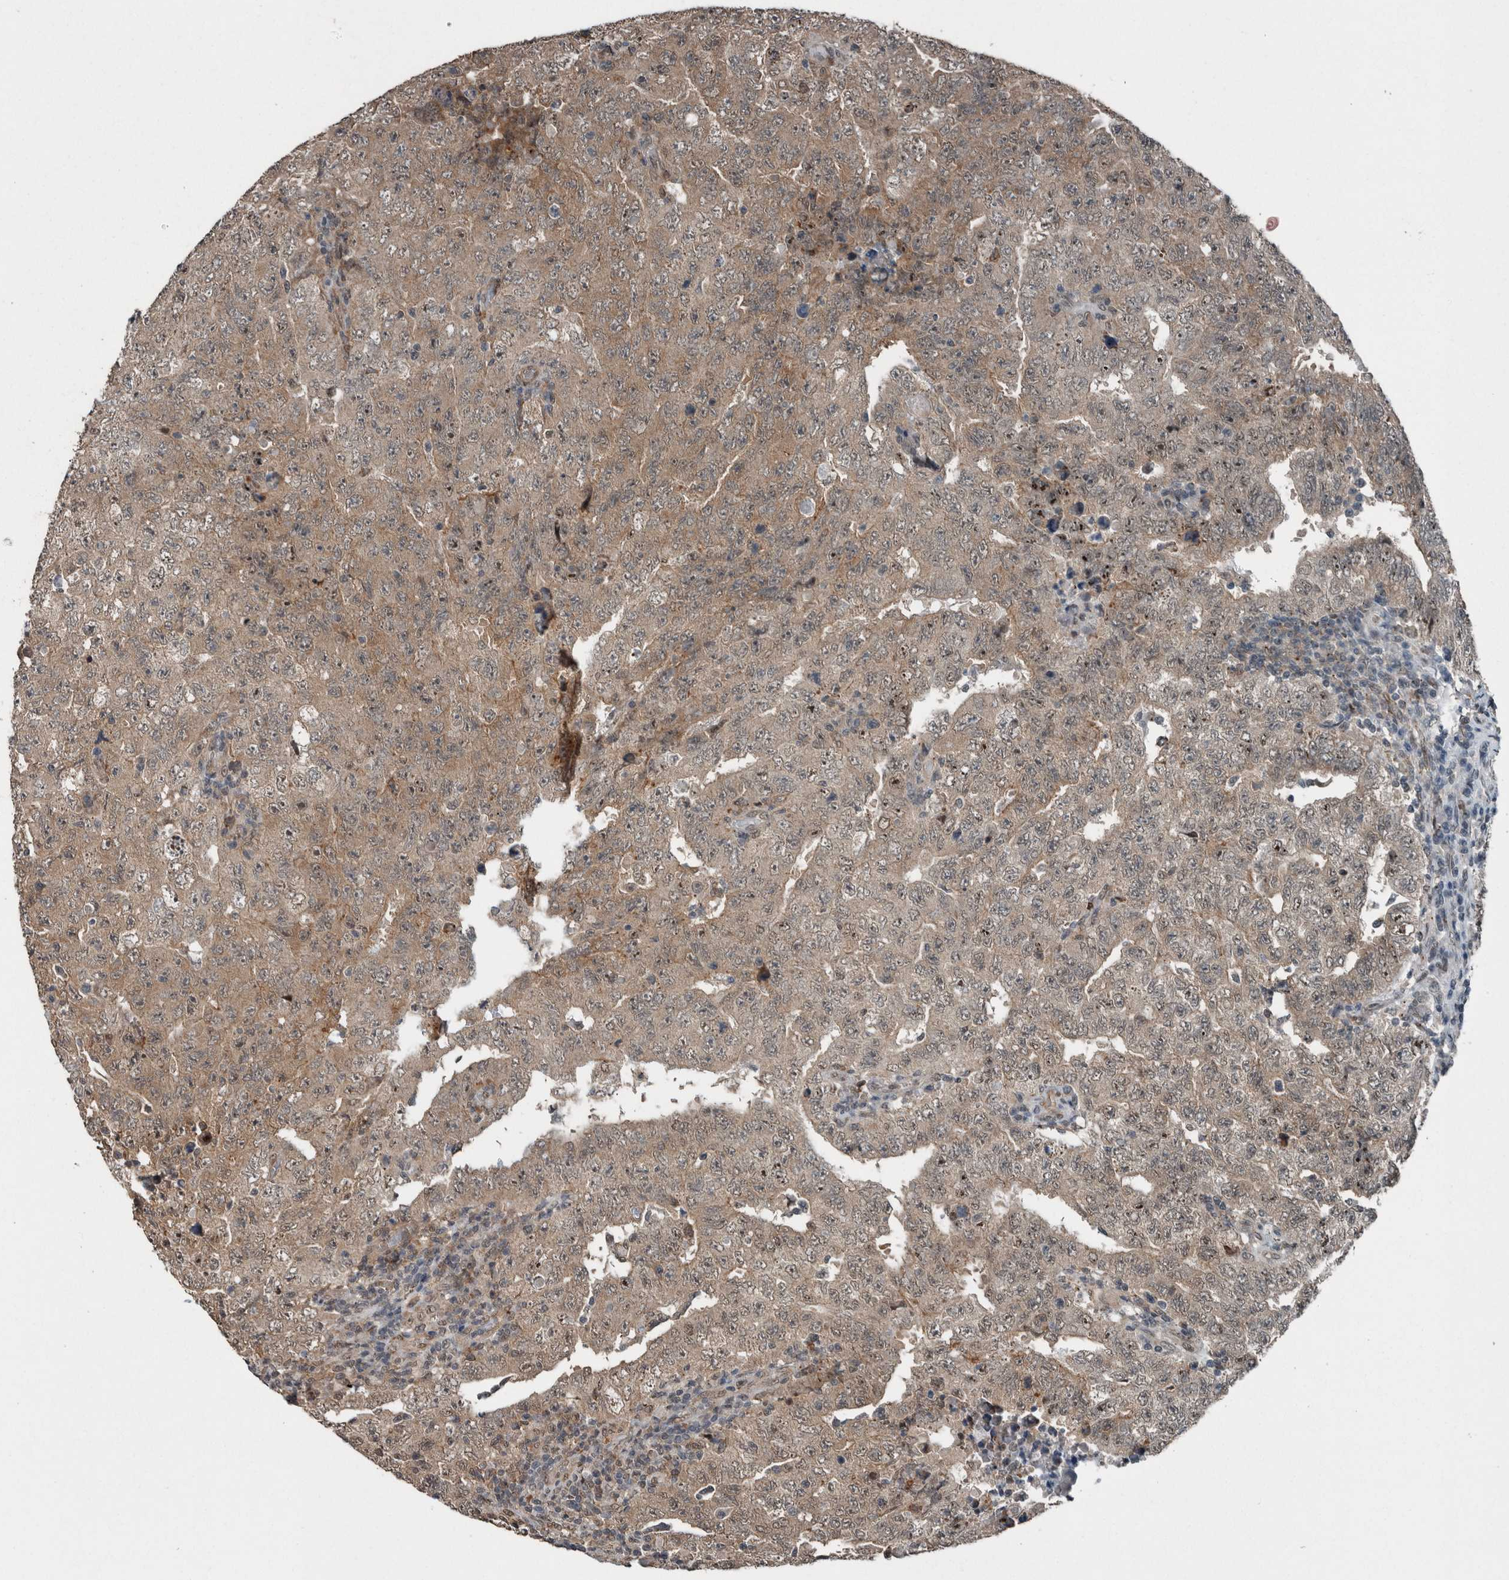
{"staining": {"intensity": "weak", "quantity": ">75%", "location": "cytoplasmic/membranous"}, "tissue": "testis cancer", "cell_type": "Tumor cells", "image_type": "cancer", "snomed": [{"axis": "morphology", "description": "Carcinoma, Embryonal, NOS"}, {"axis": "topography", "description": "Testis"}], "caption": "Immunohistochemical staining of testis embryonal carcinoma displays weak cytoplasmic/membranous protein positivity in about >75% of tumor cells.", "gene": "MYO1E", "patient": {"sex": "male", "age": 26}}